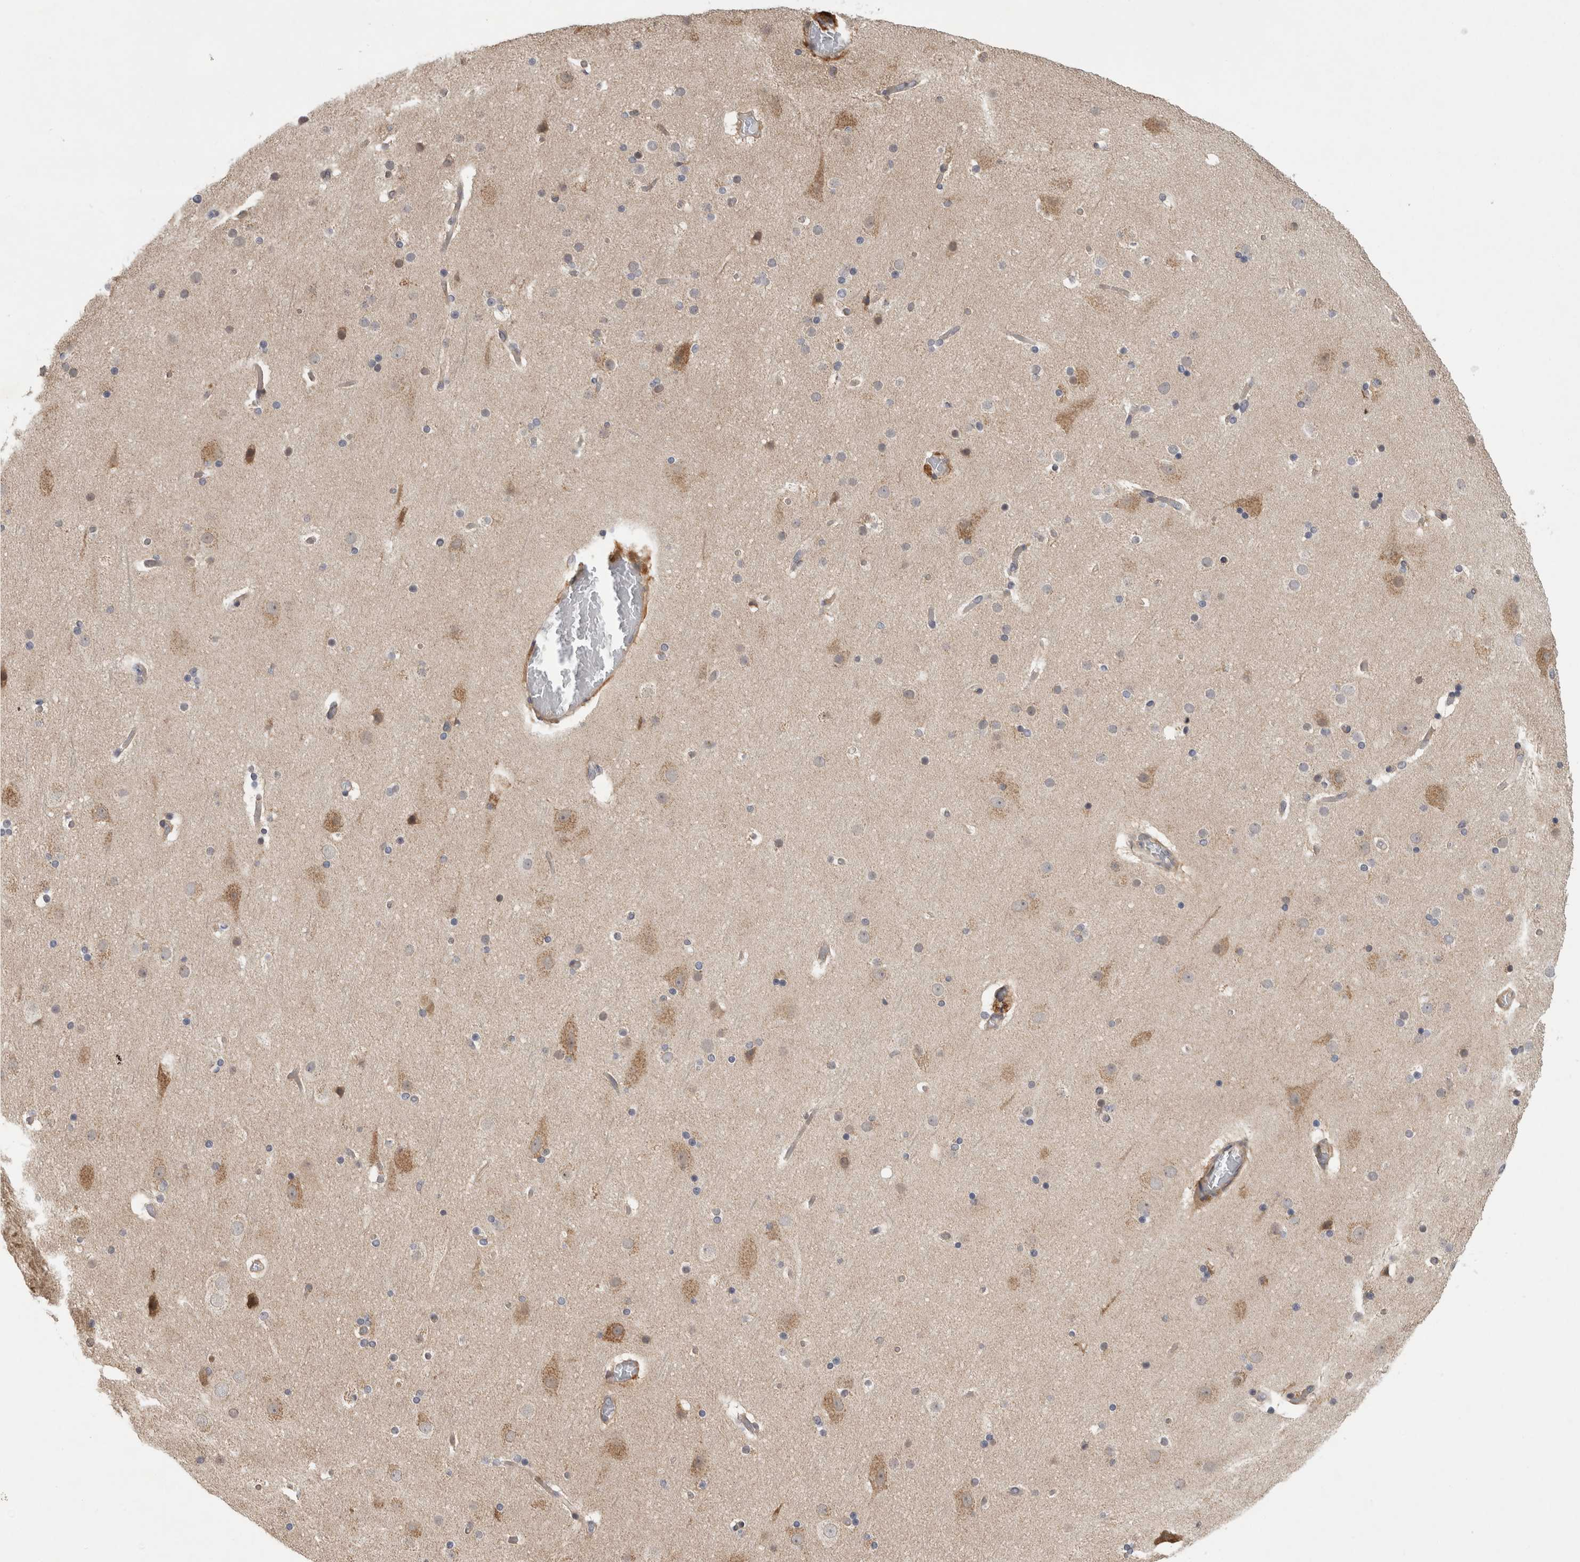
{"staining": {"intensity": "weak", "quantity": ">75%", "location": "cytoplasmic/membranous"}, "tissue": "cerebral cortex", "cell_type": "Endothelial cells", "image_type": "normal", "snomed": [{"axis": "morphology", "description": "Normal tissue, NOS"}, {"axis": "topography", "description": "Cerebral cortex"}], "caption": "Immunohistochemical staining of normal cerebral cortex demonstrates >75% levels of weak cytoplasmic/membranous protein positivity in approximately >75% of endothelial cells.", "gene": "PARP6", "patient": {"sex": "male", "age": 57}}